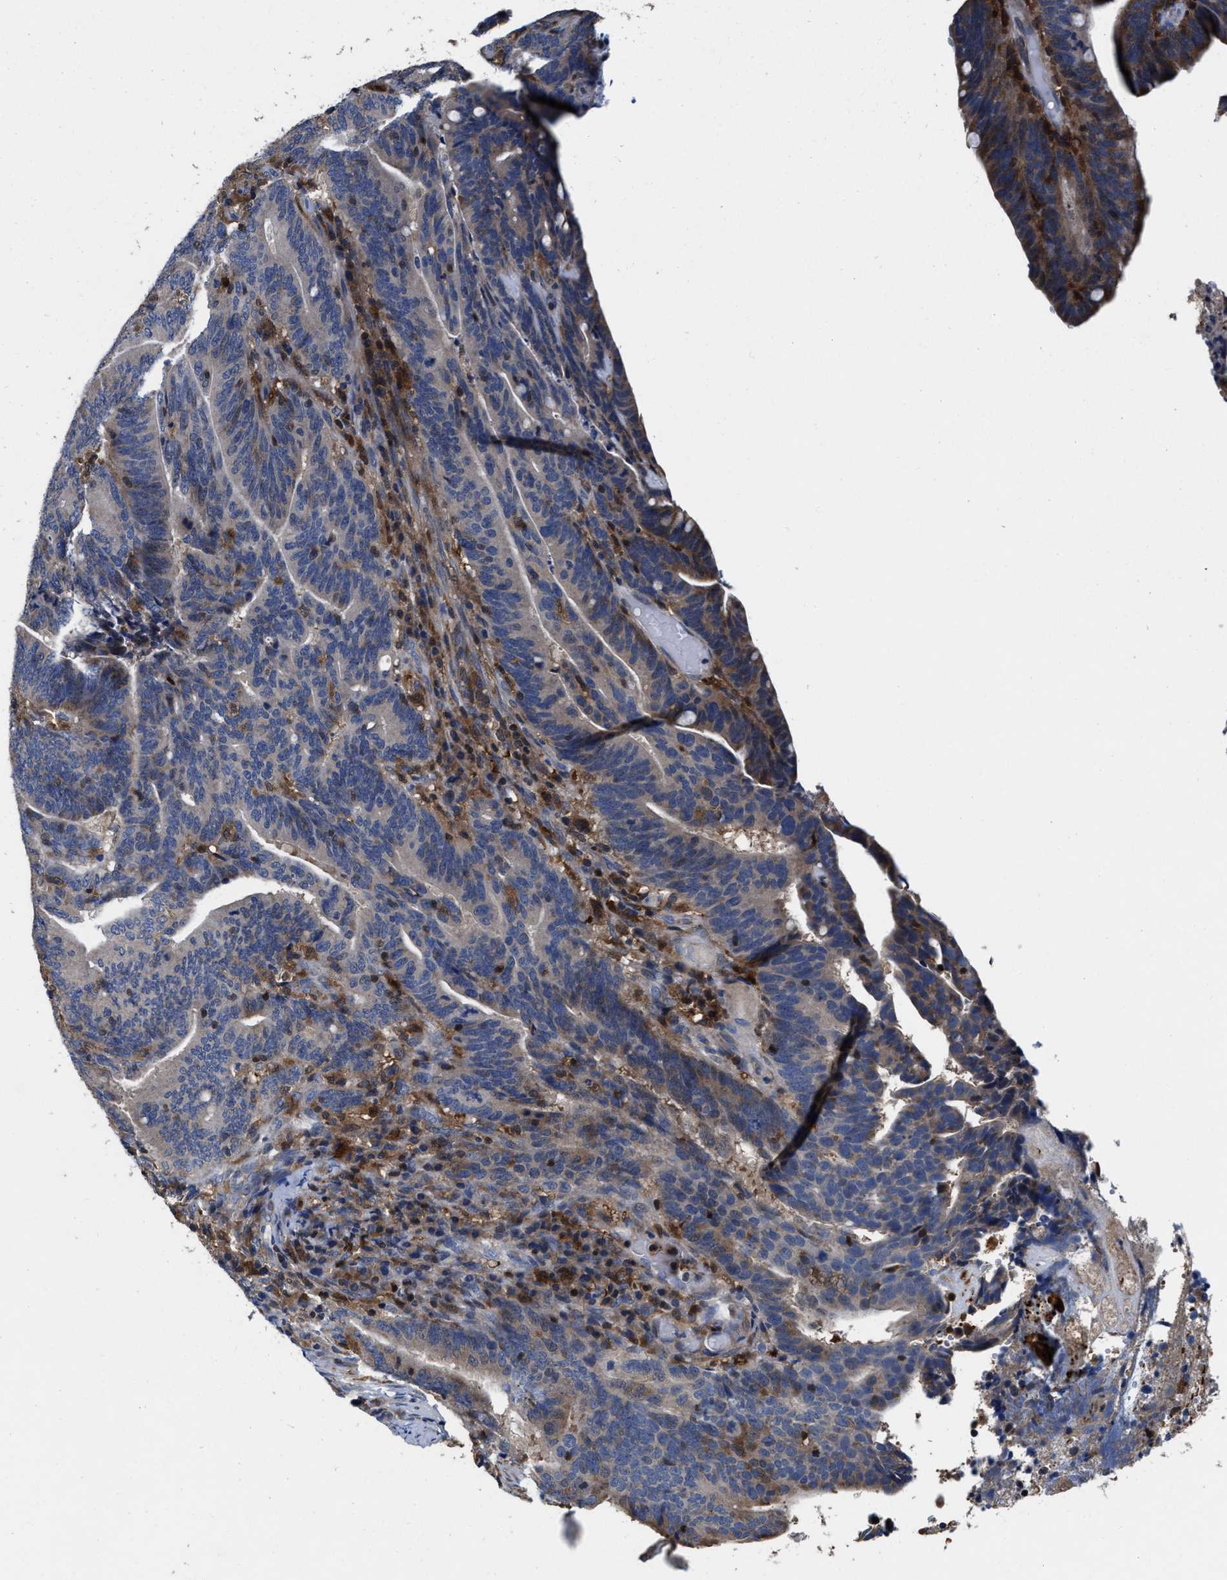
{"staining": {"intensity": "weak", "quantity": "<25%", "location": "cytoplasmic/membranous"}, "tissue": "colorectal cancer", "cell_type": "Tumor cells", "image_type": "cancer", "snomed": [{"axis": "morphology", "description": "Adenocarcinoma, NOS"}, {"axis": "topography", "description": "Colon"}], "caption": "IHC micrograph of neoplastic tissue: colorectal cancer stained with DAB (3,3'-diaminobenzidine) shows no significant protein positivity in tumor cells.", "gene": "RGS10", "patient": {"sex": "female", "age": 66}}